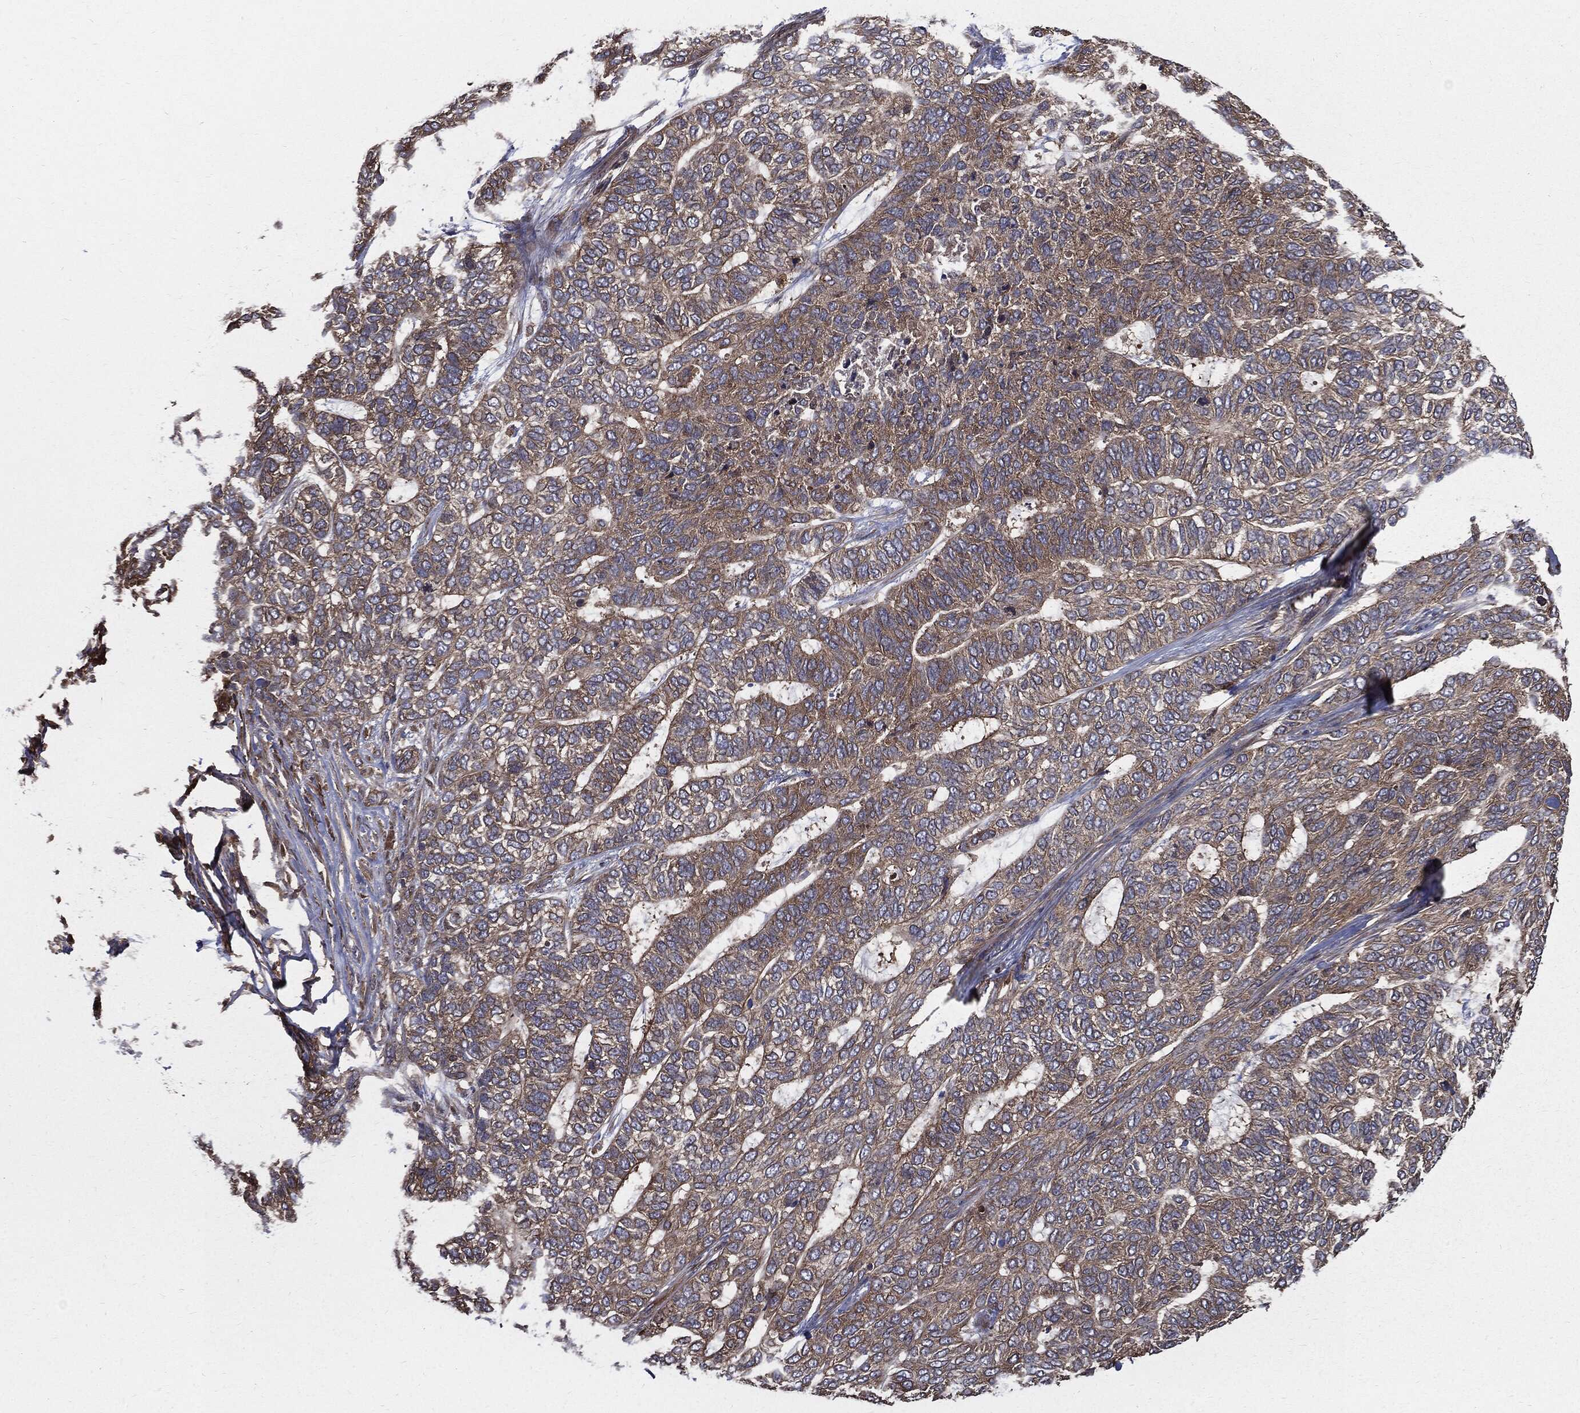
{"staining": {"intensity": "moderate", "quantity": "25%-75%", "location": "cytoplasmic/membranous"}, "tissue": "skin cancer", "cell_type": "Tumor cells", "image_type": "cancer", "snomed": [{"axis": "morphology", "description": "Basal cell carcinoma"}, {"axis": "topography", "description": "Skin"}], "caption": "Skin basal cell carcinoma was stained to show a protein in brown. There is medium levels of moderate cytoplasmic/membranous expression in about 25%-75% of tumor cells. The staining was performed using DAB (3,3'-diaminobenzidine), with brown indicating positive protein expression. Nuclei are stained blue with hematoxylin.", "gene": "PDCD6IP", "patient": {"sex": "female", "age": 65}}